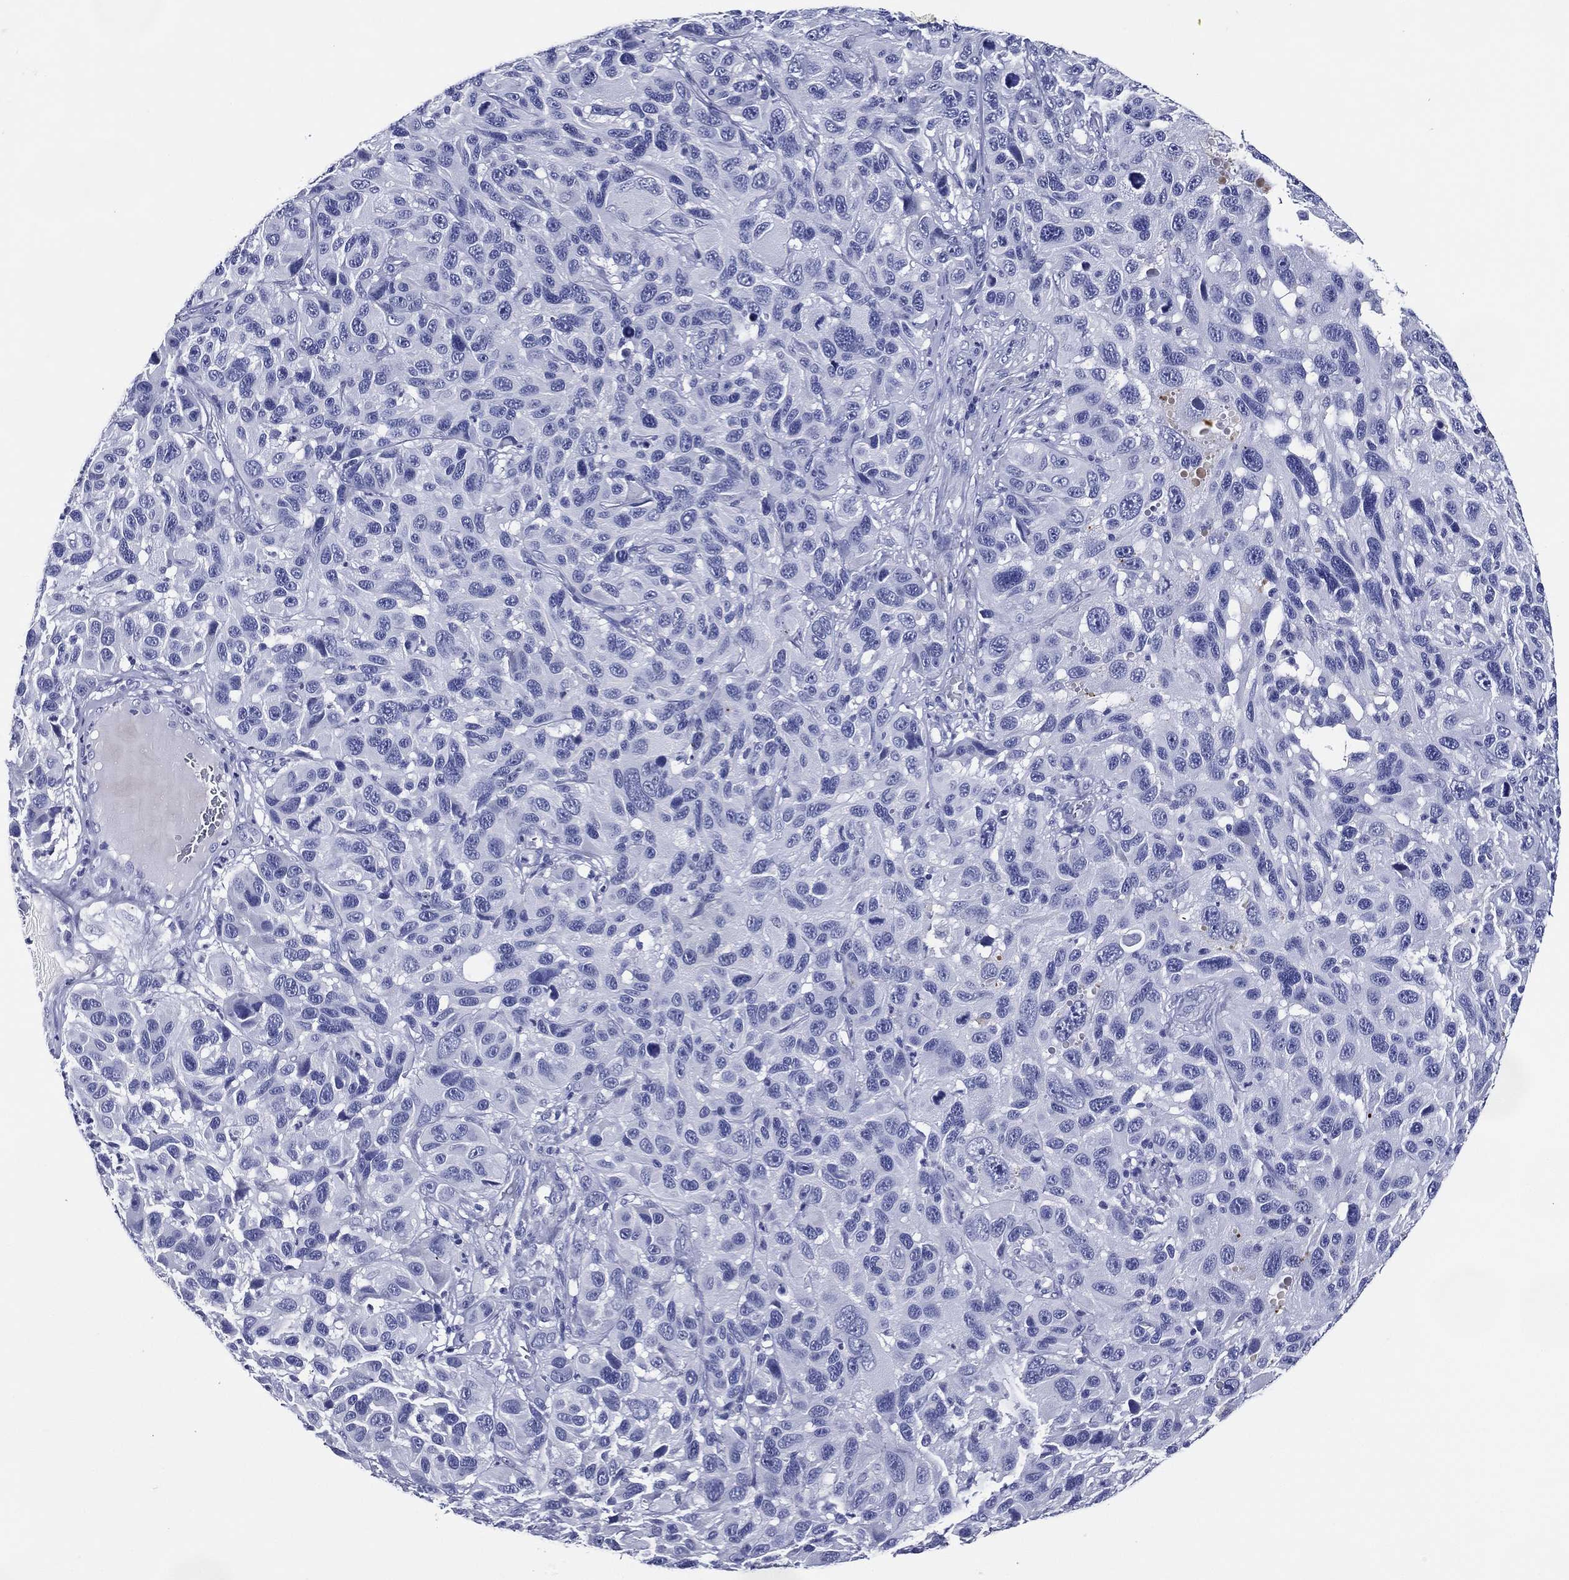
{"staining": {"intensity": "negative", "quantity": "none", "location": "none"}, "tissue": "melanoma", "cell_type": "Tumor cells", "image_type": "cancer", "snomed": [{"axis": "morphology", "description": "Malignant melanoma, NOS"}, {"axis": "topography", "description": "Skin"}], "caption": "The image shows no staining of tumor cells in melanoma.", "gene": "ACE2", "patient": {"sex": "male", "age": 53}}